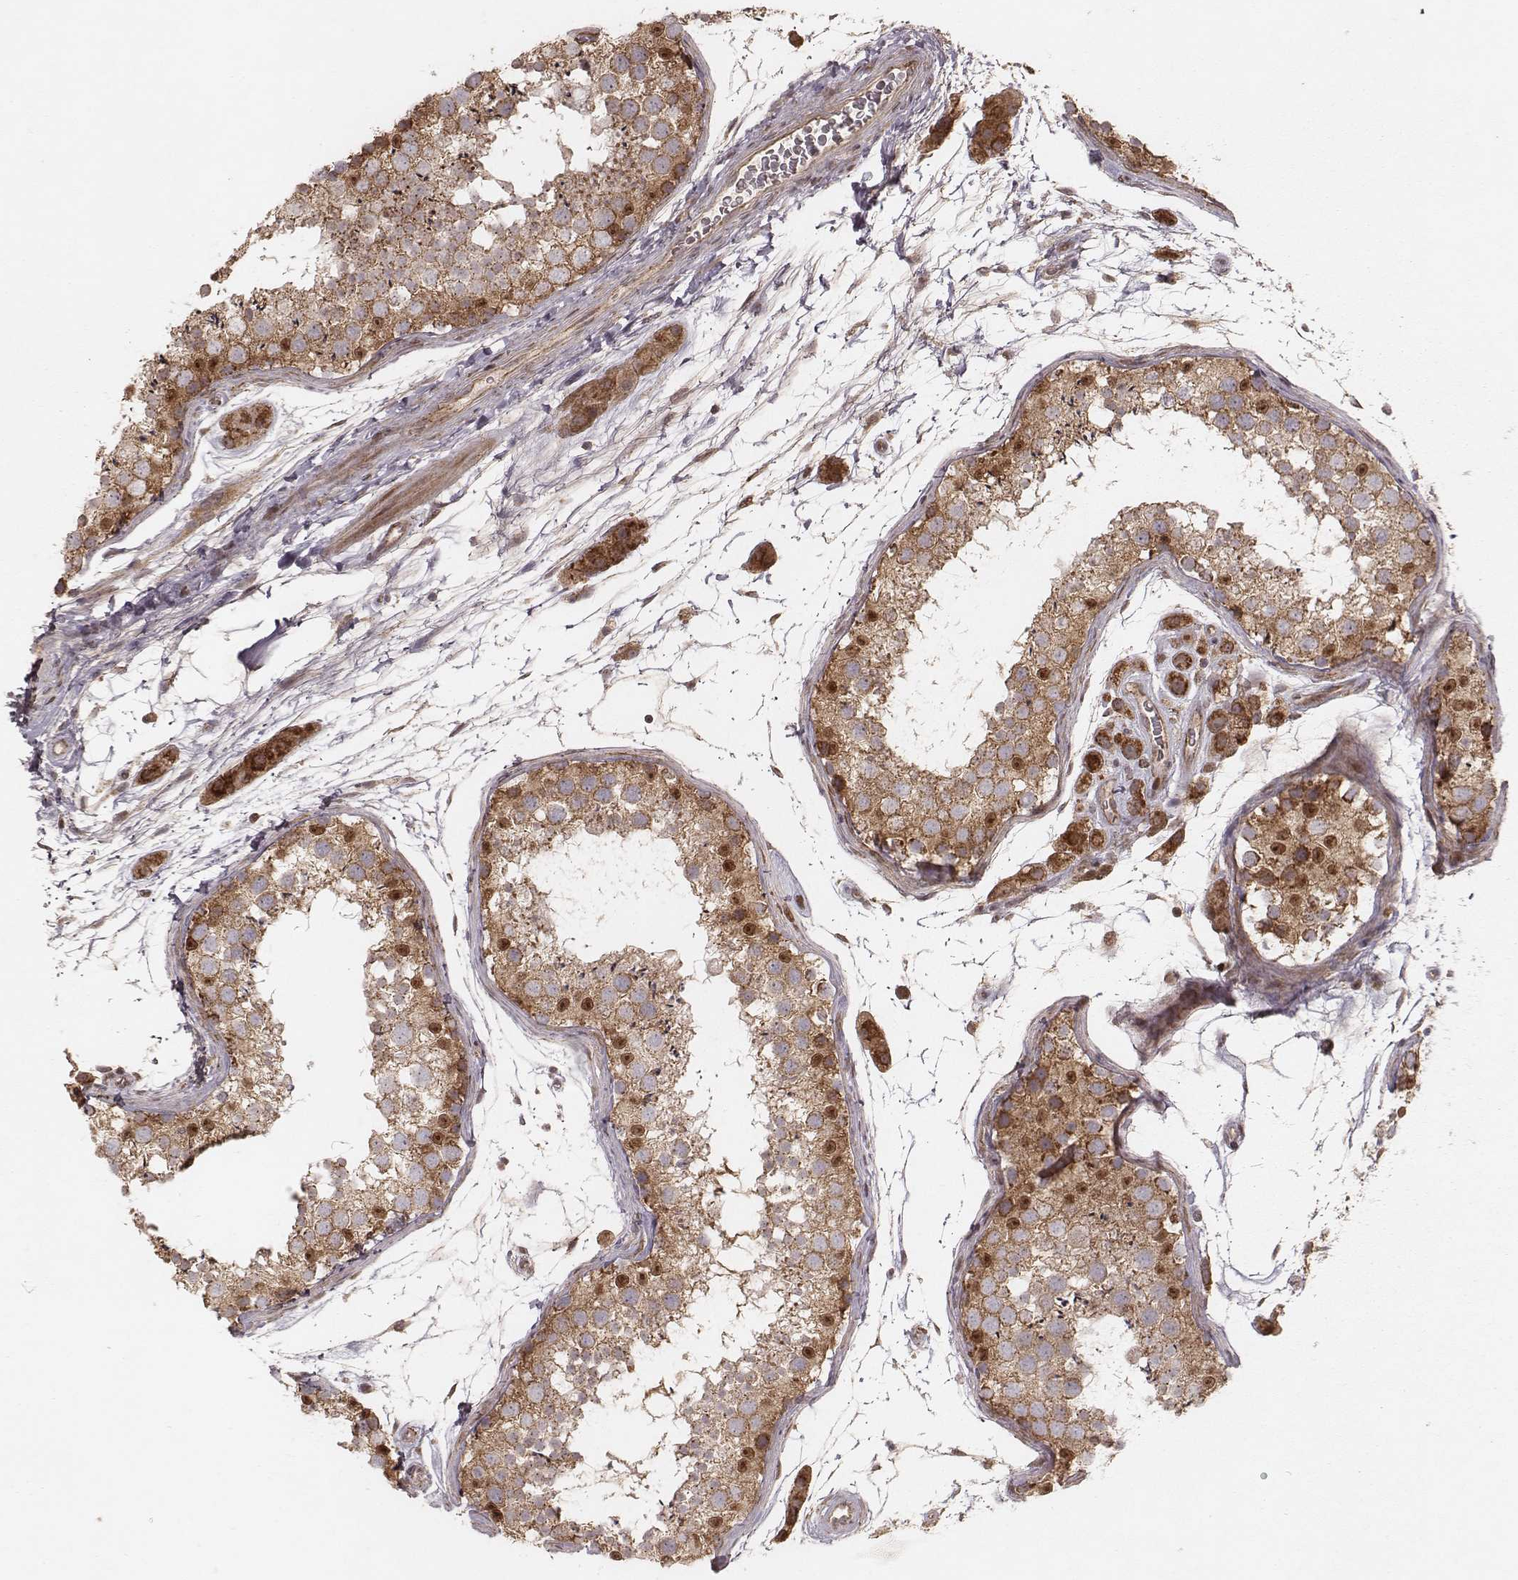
{"staining": {"intensity": "moderate", "quantity": ">75%", "location": "cytoplasmic/membranous,nuclear"}, "tissue": "testis", "cell_type": "Cells in seminiferous ducts", "image_type": "normal", "snomed": [{"axis": "morphology", "description": "Normal tissue, NOS"}, {"axis": "topography", "description": "Testis"}], "caption": "Moderate cytoplasmic/membranous,nuclear staining is seen in approximately >75% of cells in seminiferous ducts in normal testis.", "gene": "NDUFA7", "patient": {"sex": "male", "age": 41}}